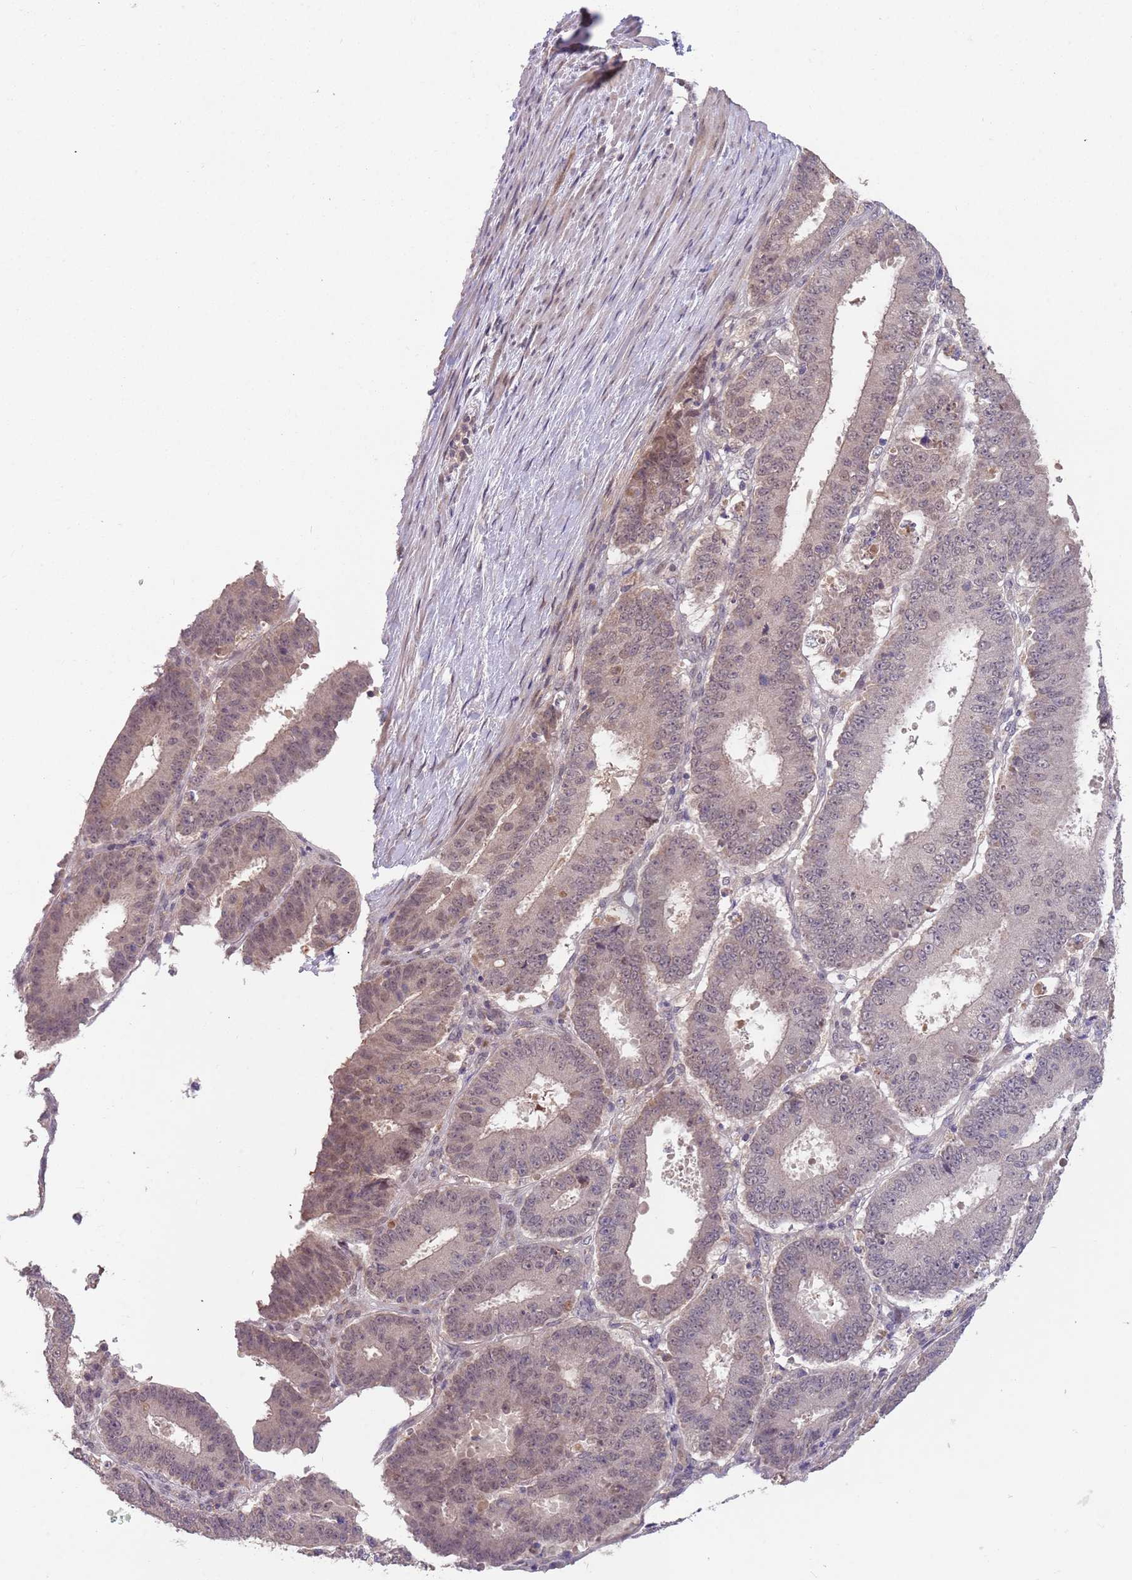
{"staining": {"intensity": "weak", "quantity": "<25%", "location": "cytoplasmic/membranous,nuclear"}, "tissue": "ovarian cancer", "cell_type": "Tumor cells", "image_type": "cancer", "snomed": [{"axis": "morphology", "description": "Carcinoma, endometroid"}, {"axis": "topography", "description": "Appendix"}, {"axis": "topography", "description": "Ovary"}], "caption": "This is an immunohistochemistry (IHC) photomicrograph of human ovarian endometroid carcinoma. There is no expression in tumor cells.", "gene": "MEI1", "patient": {"sex": "female", "age": 42}}